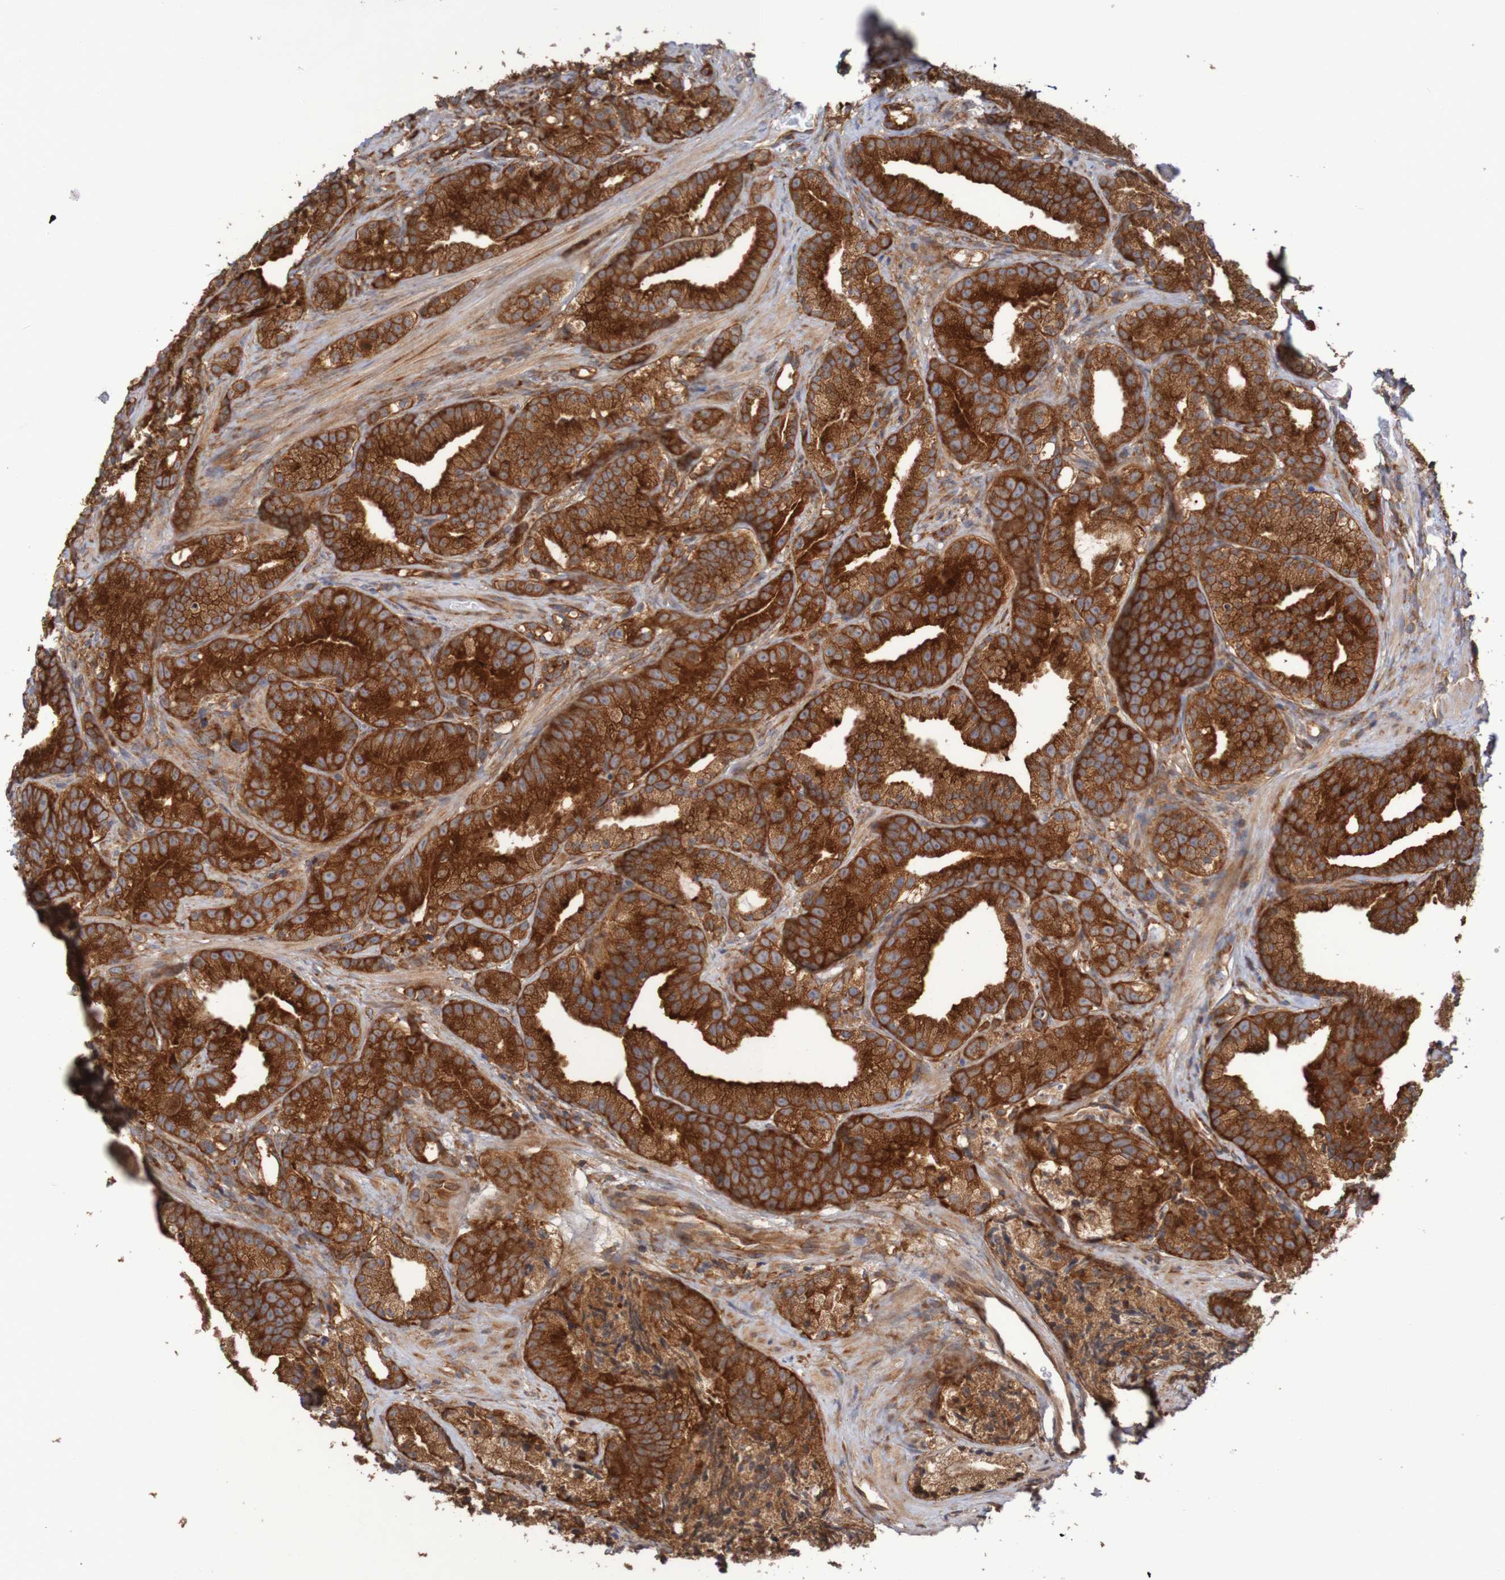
{"staining": {"intensity": "strong", "quantity": ">75%", "location": "cytoplasmic/membranous"}, "tissue": "prostate cancer", "cell_type": "Tumor cells", "image_type": "cancer", "snomed": [{"axis": "morphology", "description": "Adenocarcinoma, Low grade"}, {"axis": "topography", "description": "Prostate"}], "caption": "The immunohistochemical stain highlights strong cytoplasmic/membranous positivity in tumor cells of prostate adenocarcinoma (low-grade) tissue. The protein of interest is stained brown, and the nuclei are stained in blue (DAB (3,3'-diaminobenzidine) IHC with brightfield microscopy, high magnification).", "gene": "LRRC47", "patient": {"sex": "male", "age": 89}}